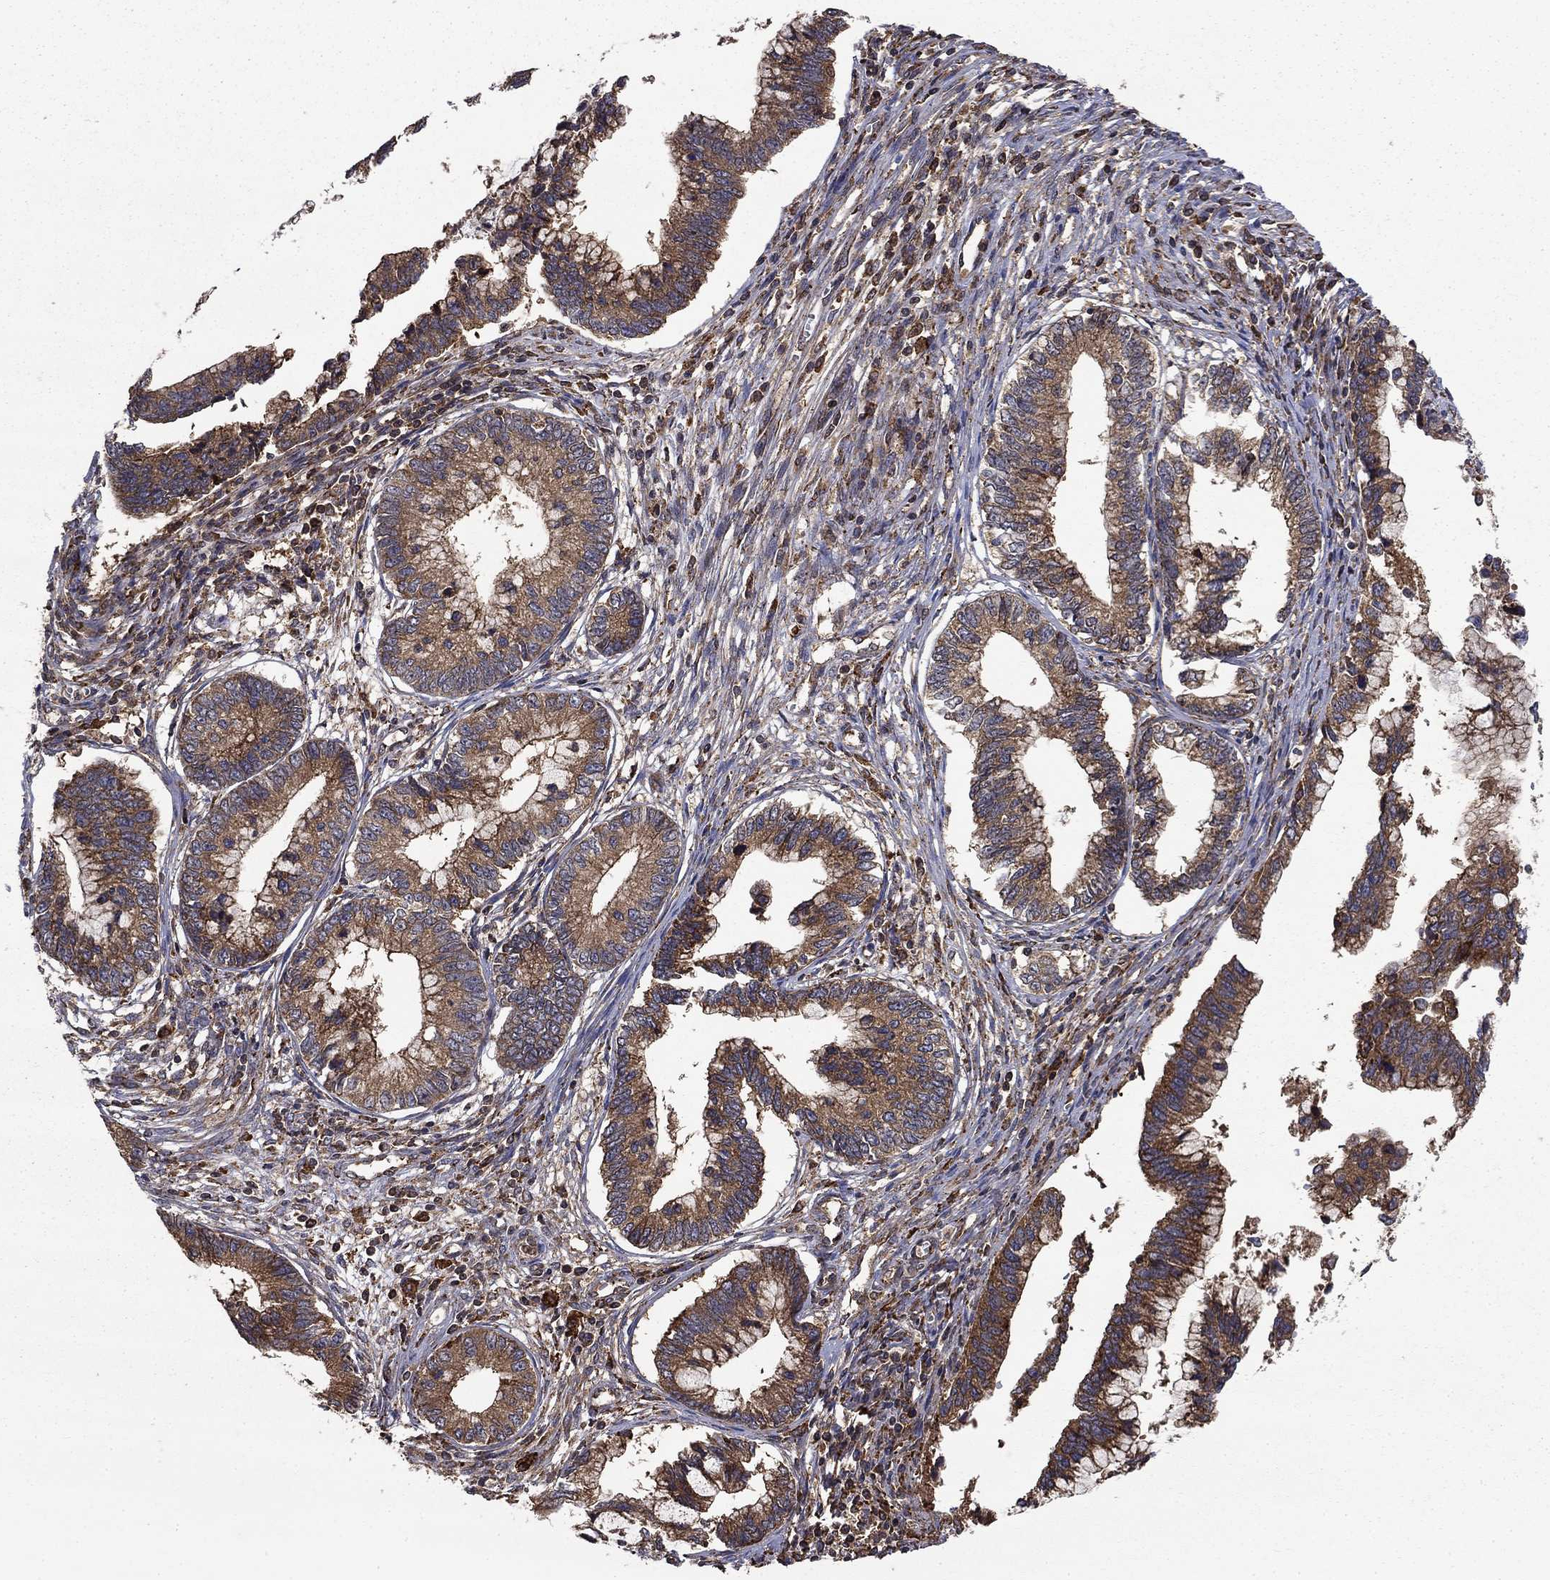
{"staining": {"intensity": "strong", "quantity": ">75%", "location": "cytoplasmic/membranous"}, "tissue": "cervical cancer", "cell_type": "Tumor cells", "image_type": "cancer", "snomed": [{"axis": "morphology", "description": "Adenocarcinoma, NOS"}, {"axis": "topography", "description": "Cervix"}], "caption": "IHC histopathology image of human cervical cancer (adenocarcinoma) stained for a protein (brown), which shows high levels of strong cytoplasmic/membranous expression in approximately >75% of tumor cells.", "gene": "BABAM2", "patient": {"sex": "female", "age": 44}}